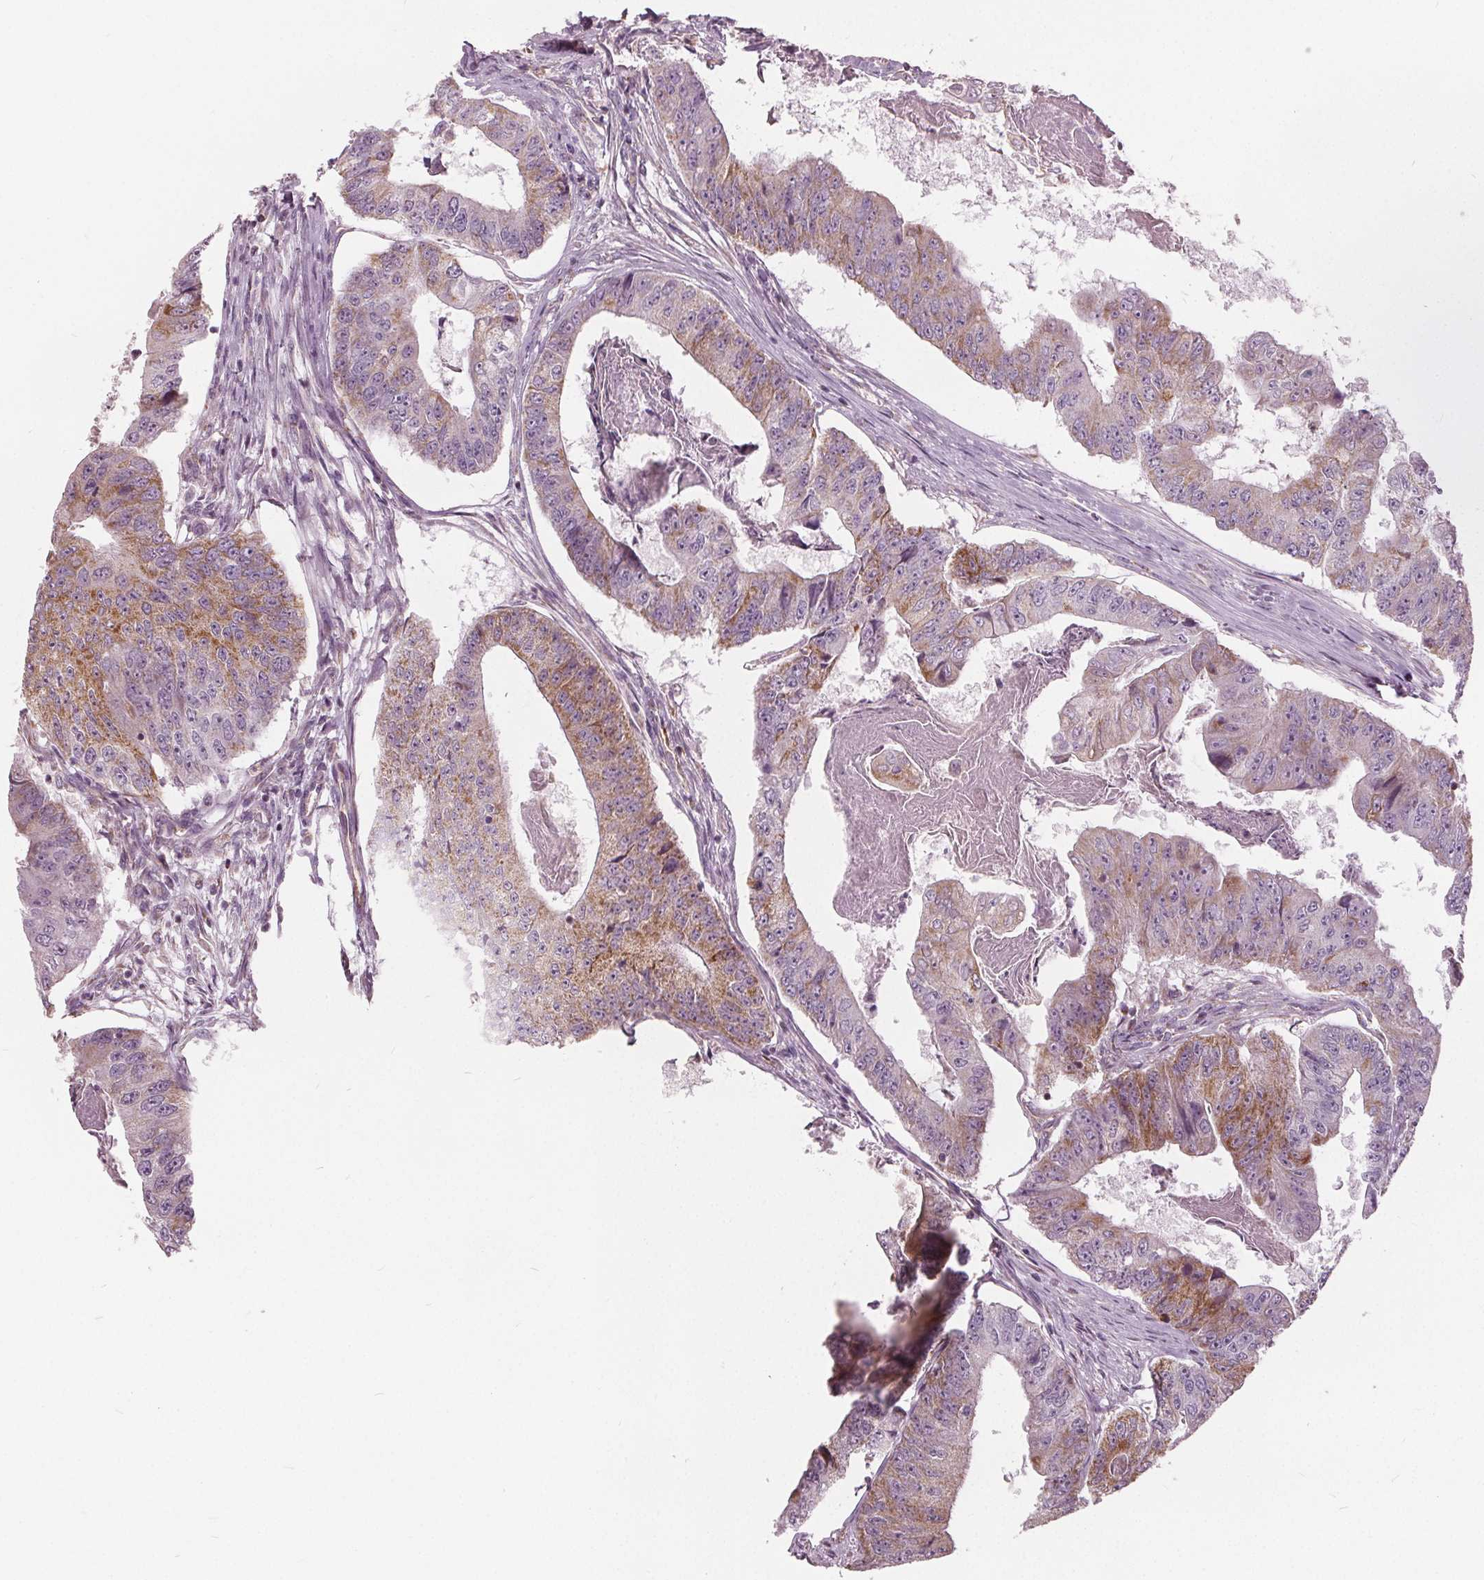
{"staining": {"intensity": "moderate", "quantity": "25%-75%", "location": "cytoplasmic/membranous"}, "tissue": "colorectal cancer", "cell_type": "Tumor cells", "image_type": "cancer", "snomed": [{"axis": "morphology", "description": "Adenocarcinoma, NOS"}, {"axis": "topography", "description": "Colon"}], "caption": "High-magnification brightfield microscopy of adenocarcinoma (colorectal) stained with DAB (3,3'-diaminobenzidine) (brown) and counterstained with hematoxylin (blue). tumor cells exhibit moderate cytoplasmic/membranous staining is appreciated in approximately25%-75% of cells.", "gene": "ECI2", "patient": {"sex": "female", "age": 67}}